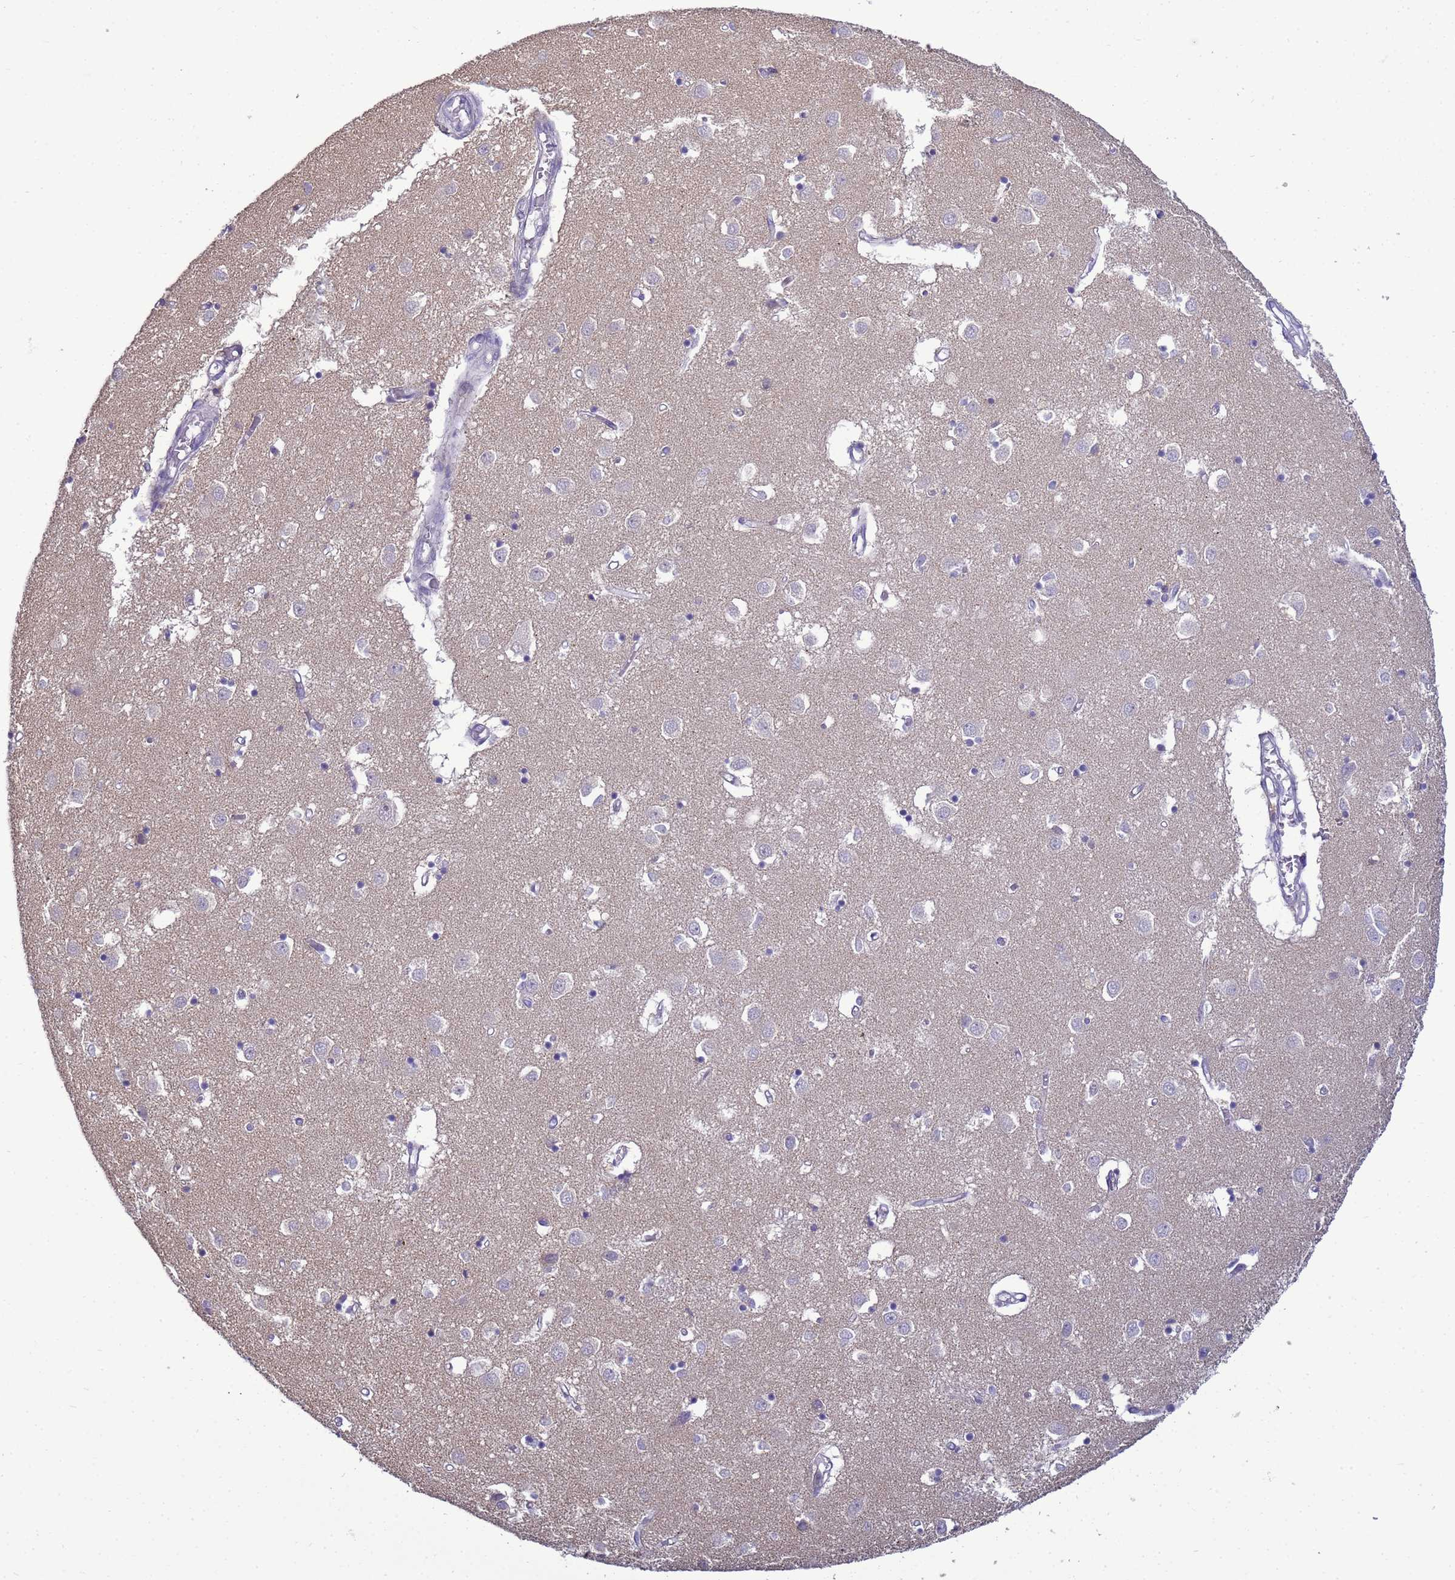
{"staining": {"intensity": "weak", "quantity": "<25%", "location": "cytoplasmic/membranous"}, "tissue": "caudate", "cell_type": "Glial cells", "image_type": "normal", "snomed": [{"axis": "morphology", "description": "Normal tissue, NOS"}, {"axis": "topography", "description": "Lateral ventricle wall"}], "caption": "An IHC image of unremarkable caudate is shown. There is no staining in glial cells of caudate.", "gene": "TMEM74B", "patient": {"sex": "male", "age": 70}}